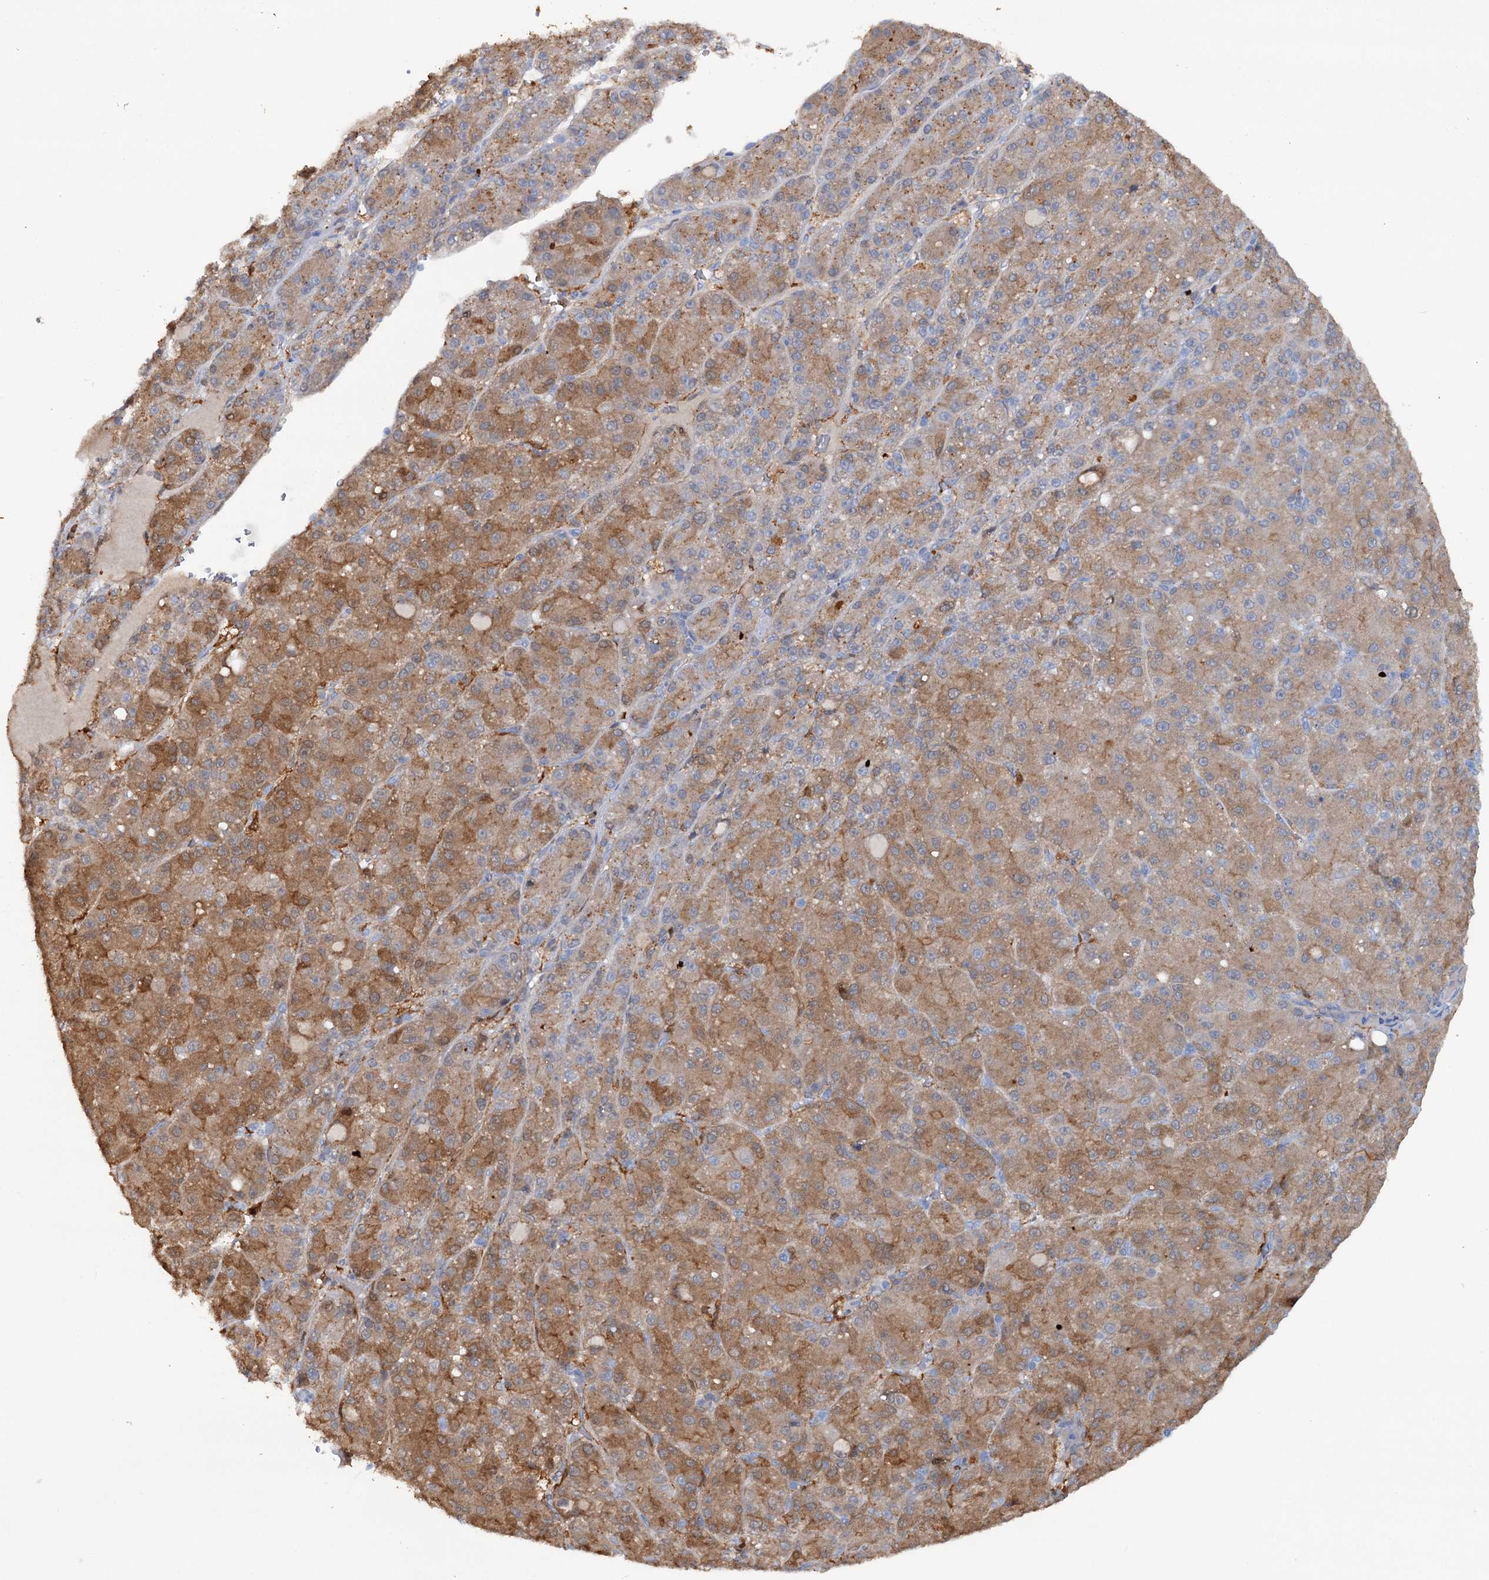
{"staining": {"intensity": "moderate", "quantity": ">75%", "location": "cytoplasmic/membranous"}, "tissue": "liver cancer", "cell_type": "Tumor cells", "image_type": "cancer", "snomed": [{"axis": "morphology", "description": "Carcinoma, Hepatocellular, NOS"}, {"axis": "topography", "description": "Liver"}], "caption": "Immunohistochemical staining of human liver cancer exhibits moderate cytoplasmic/membranous protein staining in about >75% of tumor cells. (brown staining indicates protein expression, while blue staining denotes nuclei).", "gene": "IL17RD", "patient": {"sex": "male", "age": 67}}